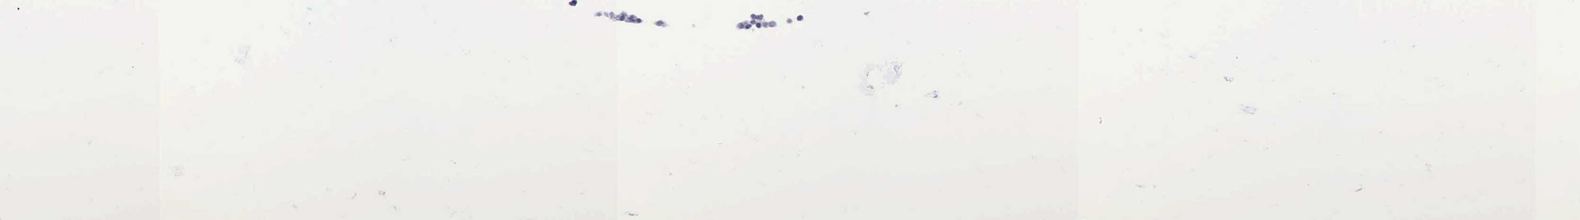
{"staining": {"intensity": "negative", "quantity": "none", "location": "none"}, "tissue": "lymphoma", "cell_type": "Tumor cells", "image_type": "cancer", "snomed": [{"axis": "morphology", "description": "Malignant lymphoma, non-Hodgkin's type, Low grade"}, {"axis": "topography", "description": "Lymph node"}], "caption": "A photomicrograph of human malignant lymphoma, non-Hodgkin's type (low-grade) is negative for staining in tumor cells.", "gene": "TAF1", "patient": {"sex": "male", "age": 57}}